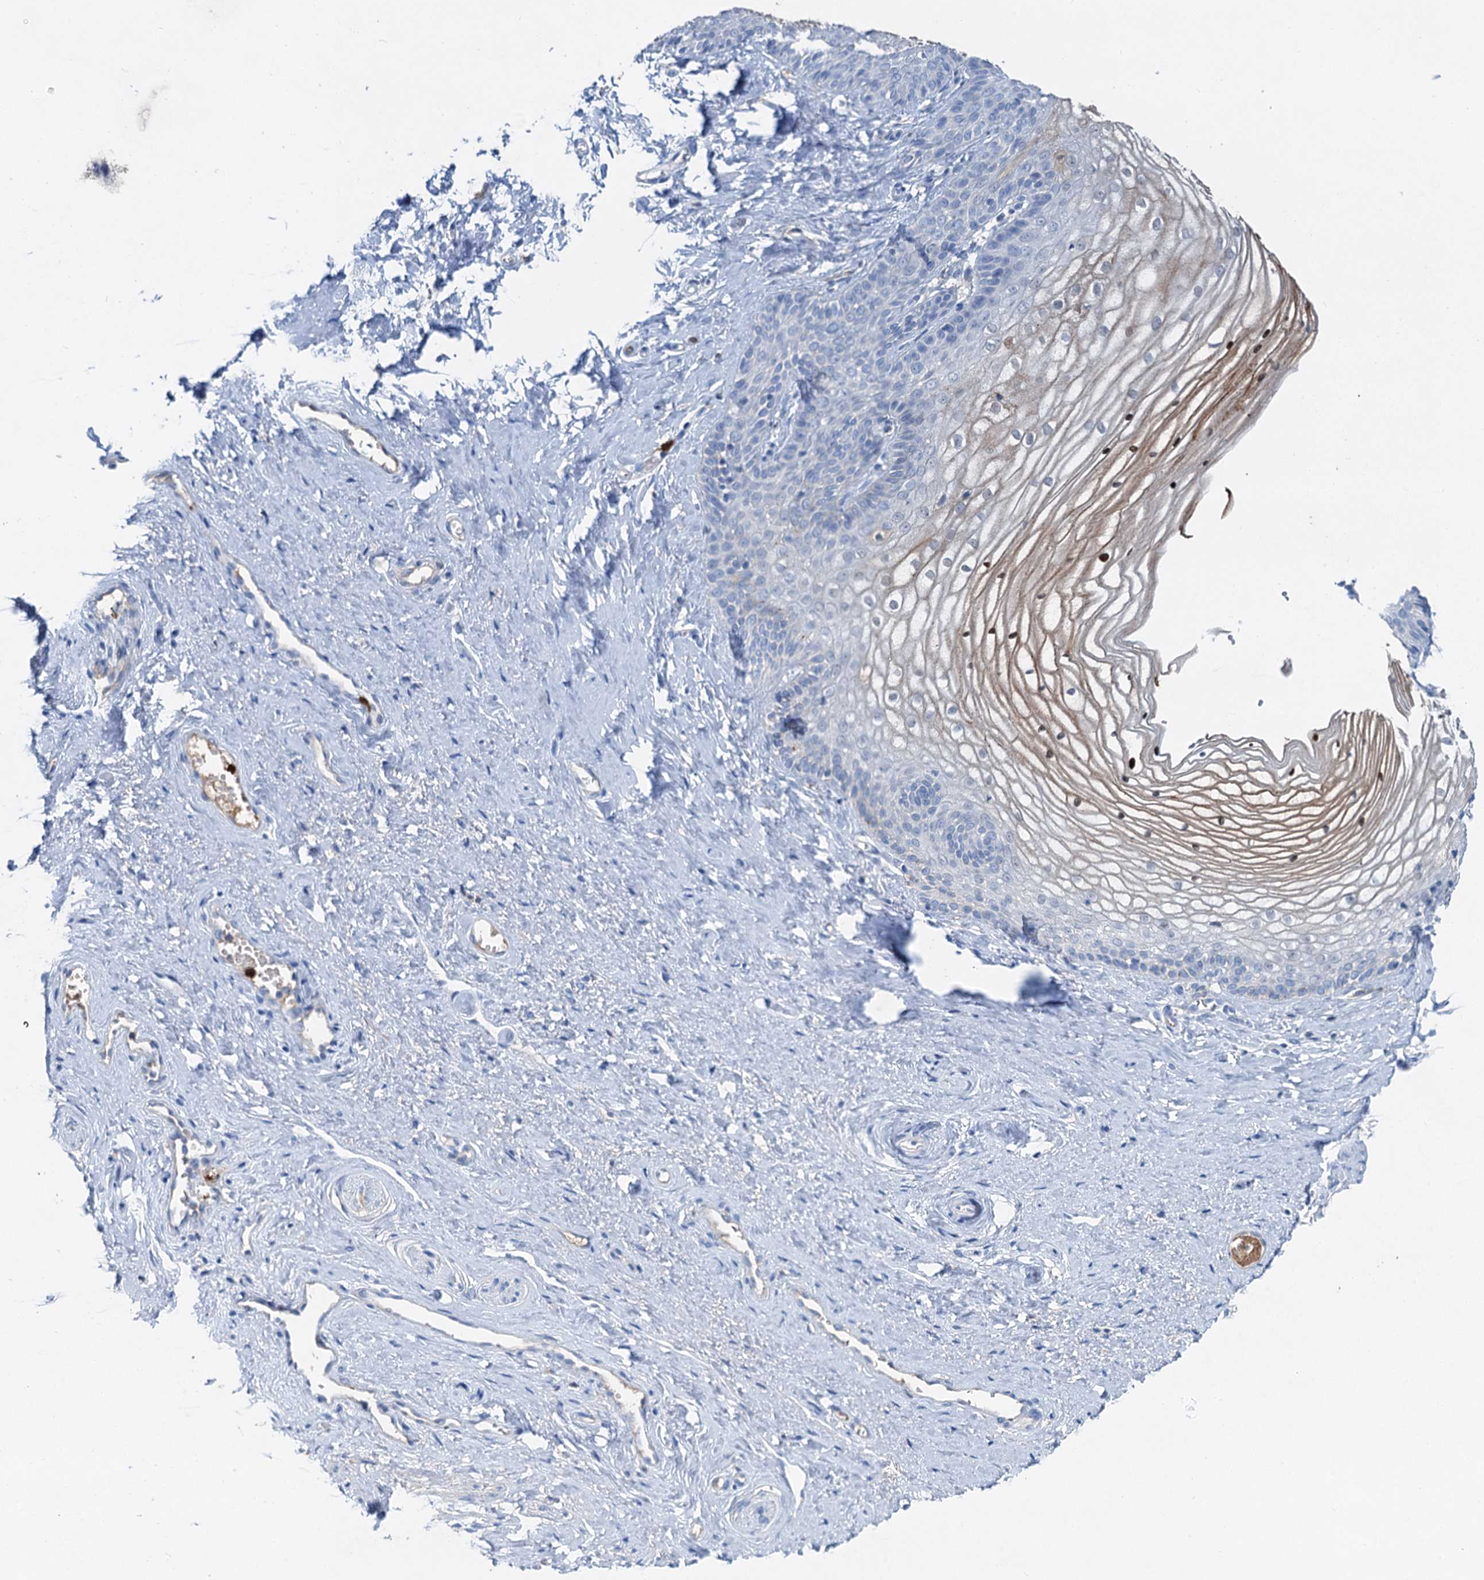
{"staining": {"intensity": "moderate", "quantity": "<25%", "location": "cytoplasmic/membranous"}, "tissue": "vagina", "cell_type": "Squamous epithelial cells", "image_type": "normal", "snomed": [{"axis": "morphology", "description": "Normal tissue, NOS"}, {"axis": "topography", "description": "Vagina"}, {"axis": "topography", "description": "Cervix"}], "caption": "Vagina stained with DAB (3,3'-diaminobenzidine) immunohistochemistry (IHC) shows low levels of moderate cytoplasmic/membranous staining in about <25% of squamous epithelial cells.", "gene": "OTOA", "patient": {"sex": "female", "age": 40}}